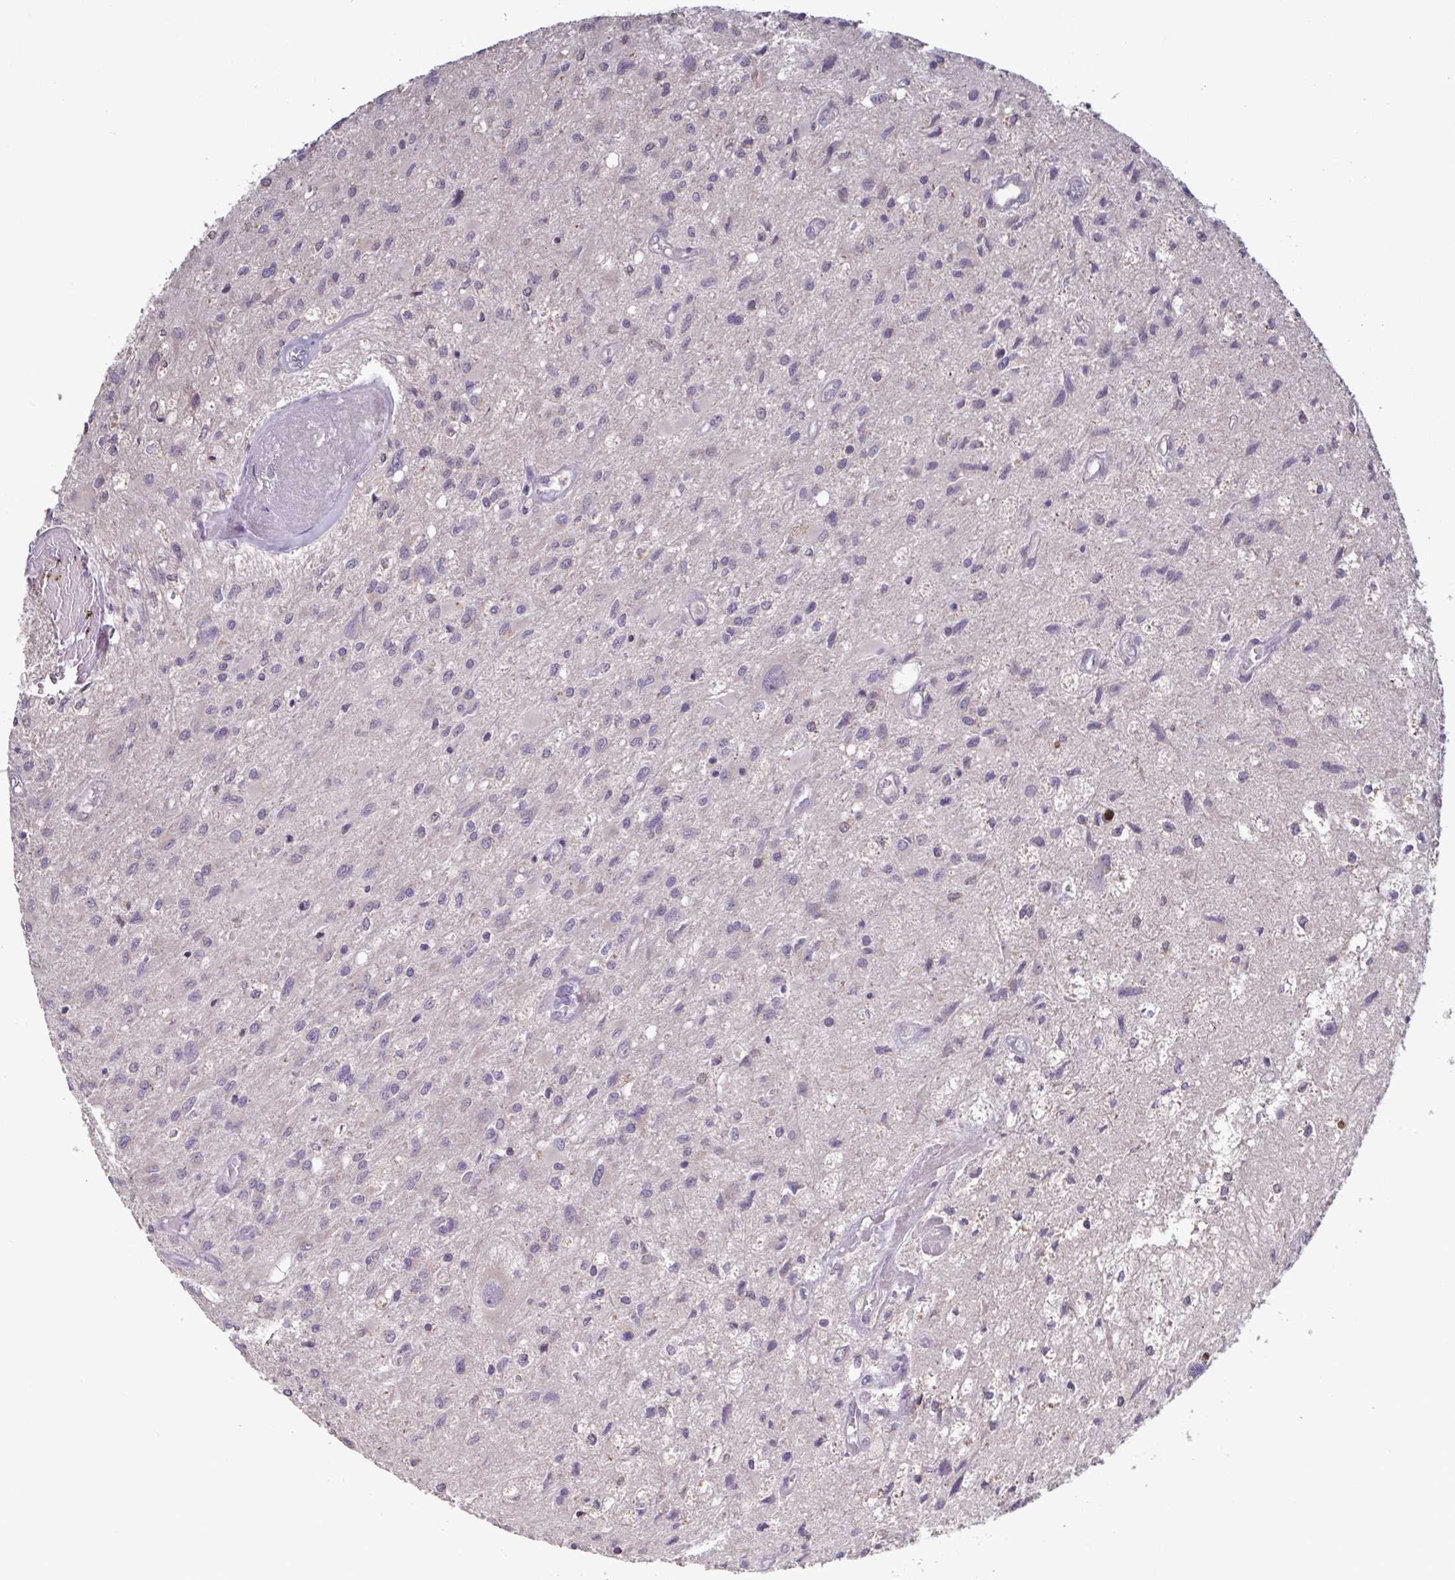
{"staining": {"intensity": "negative", "quantity": "none", "location": "none"}, "tissue": "glioma", "cell_type": "Tumor cells", "image_type": "cancer", "snomed": [{"axis": "morphology", "description": "Glioma, malignant, High grade"}, {"axis": "topography", "description": "Brain"}], "caption": "DAB immunohistochemical staining of human glioma demonstrates no significant staining in tumor cells.", "gene": "CD1E", "patient": {"sex": "female", "age": 70}}